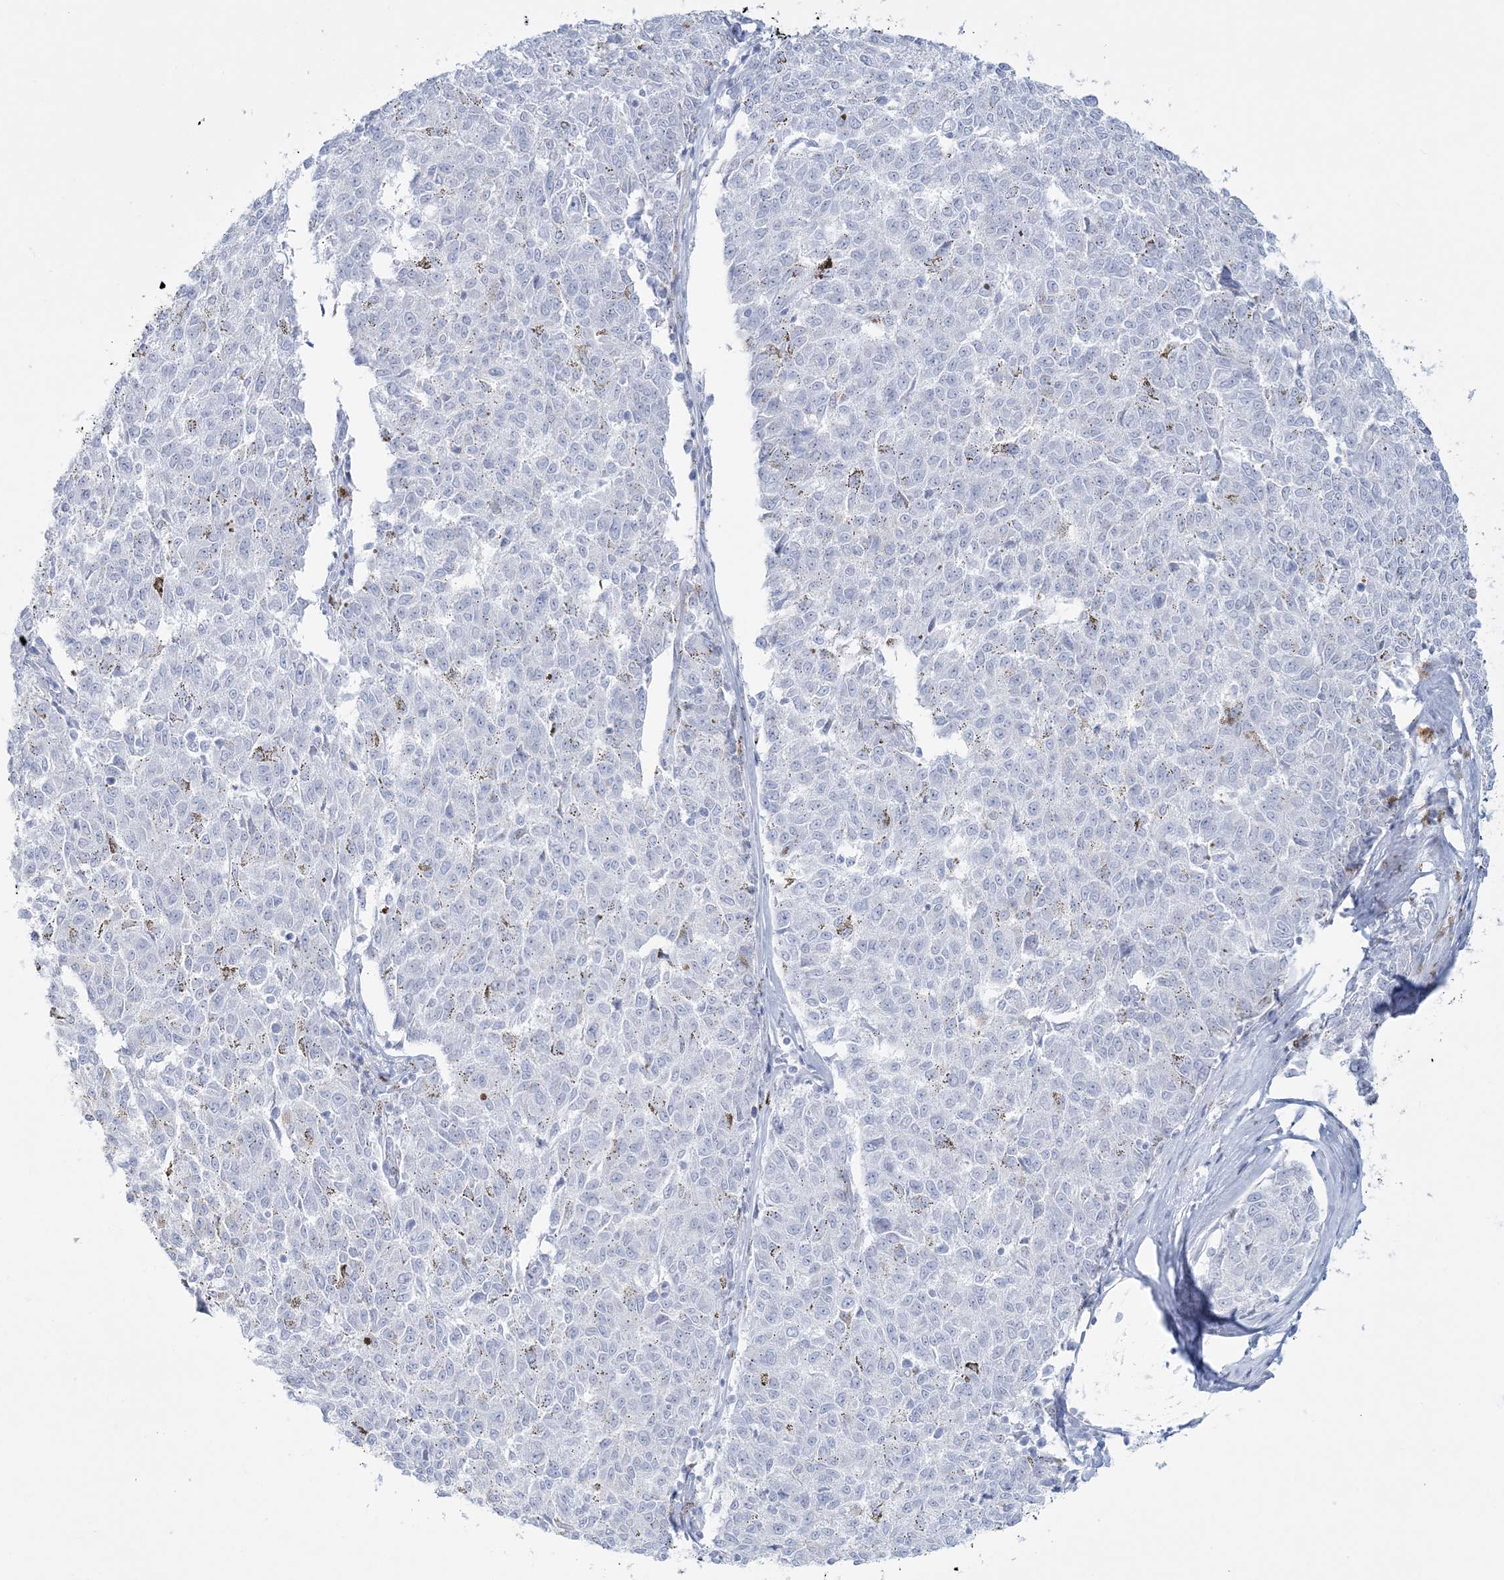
{"staining": {"intensity": "negative", "quantity": "none", "location": "none"}, "tissue": "melanoma", "cell_type": "Tumor cells", "image_type": "cancer", "snomed": [{"axis": "morphology", "description": "Malignant melanoma, NOS"}, {"axis": "topography", "description": "Skin"}], "caption": "High power microscopy micrograph of an immunohistochemistry histopathology image of malignant melanoma, revealing no significant positivity in tumor cells.", "gene": "ADGB", "patient": {"sex": "female", "age": 72}}